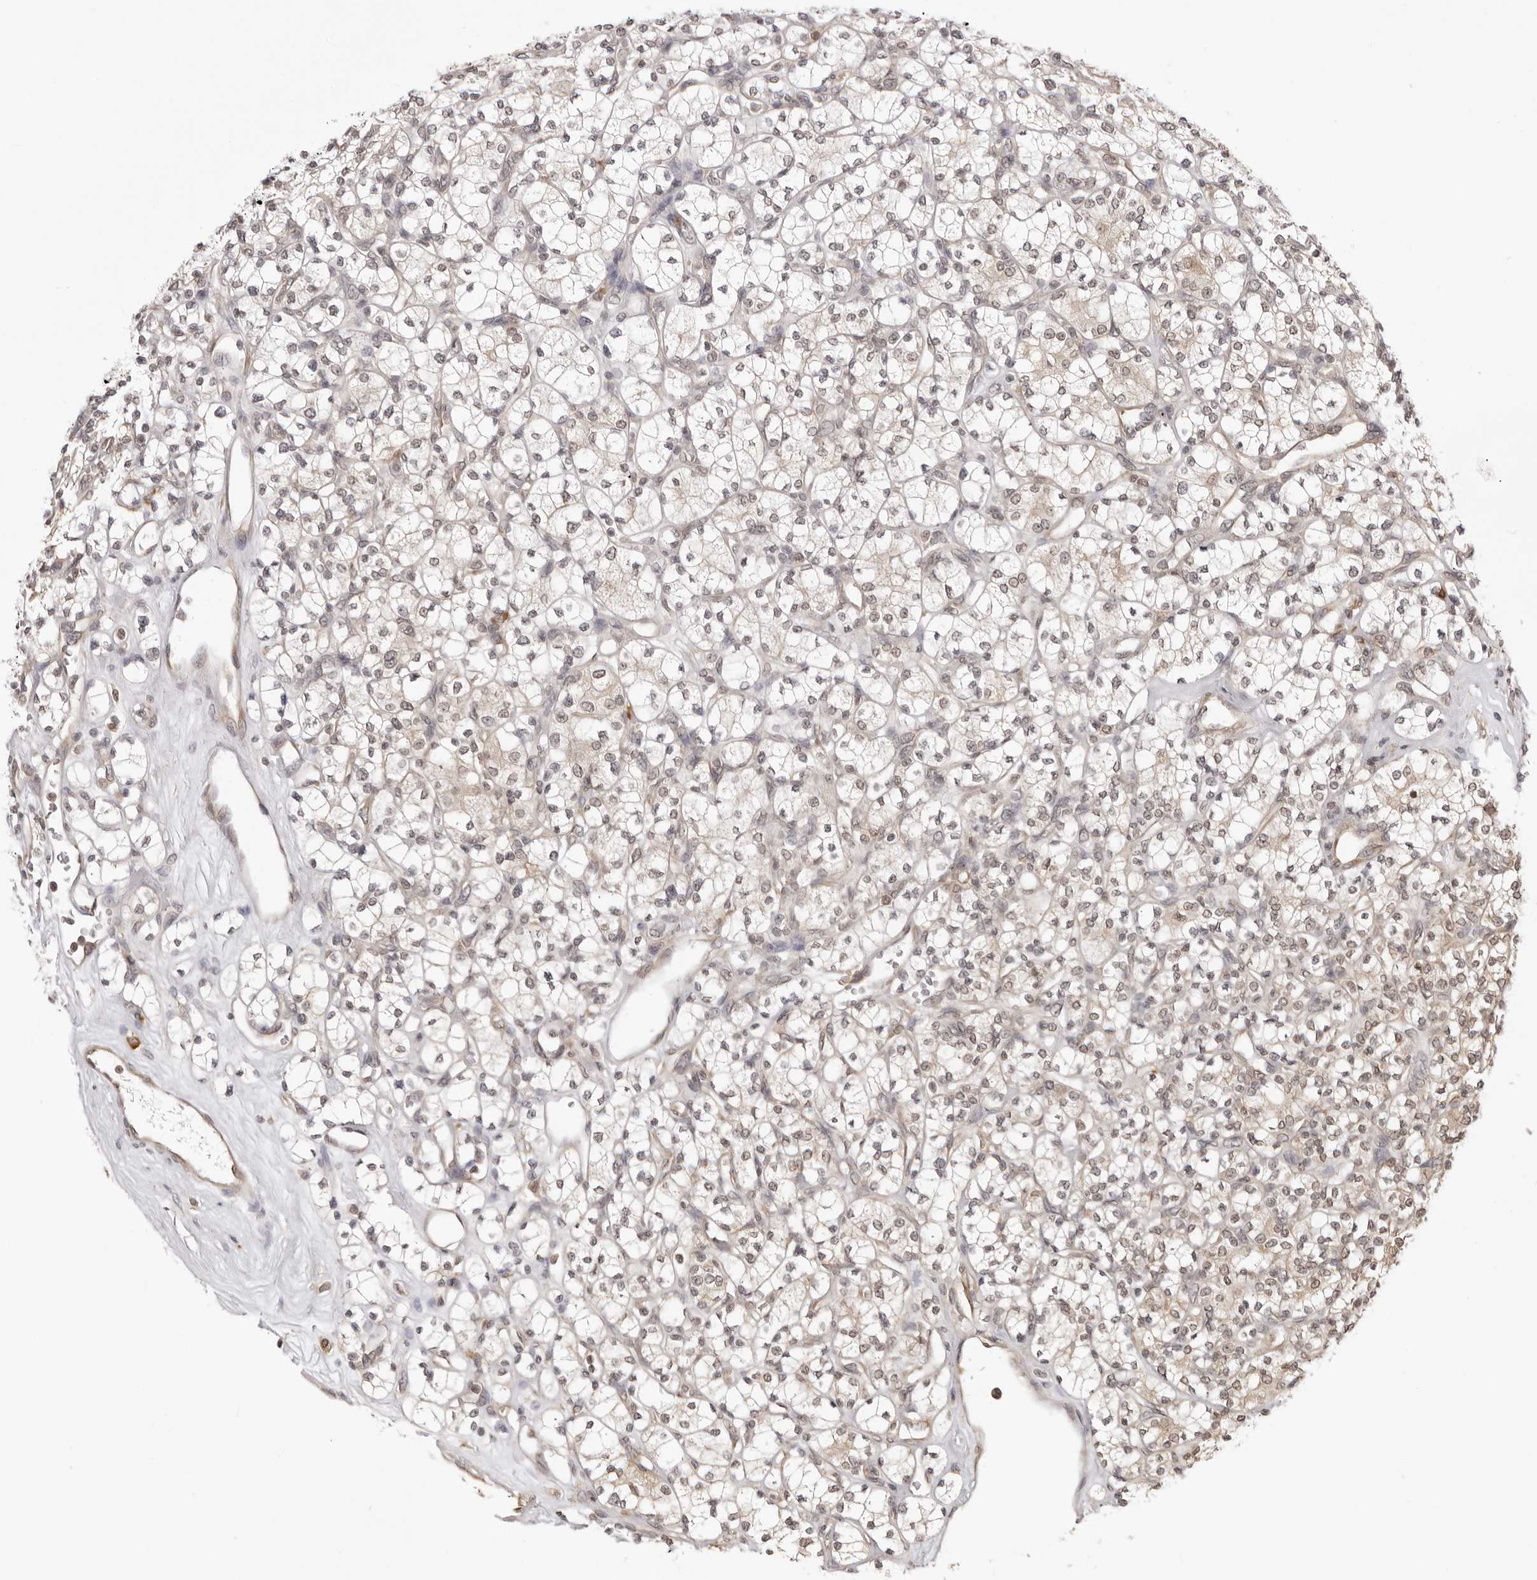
{"staining": {"intensity": "weak", "quantity": "<25%", "location": "cytoplasmic/membranous"}, "tissue": "renal cancer", "cell_type": "Tumor cells", "image_type": "cancer", "snomed": [{"axis": "morphology", "description": "Adenocarcinoma, NOS"}, {"axis": "topography", "description": "Kidney"}], "caption": "Image shows no protein positivity in tumor cells of renal cancer tissue. (DAB (3,3'-diaminobenzidine) IHC visualized using brightfield microscopy, high magnification).", "gene": "ZC3H11A", "patient": {"sex": "male", "age": 77}}